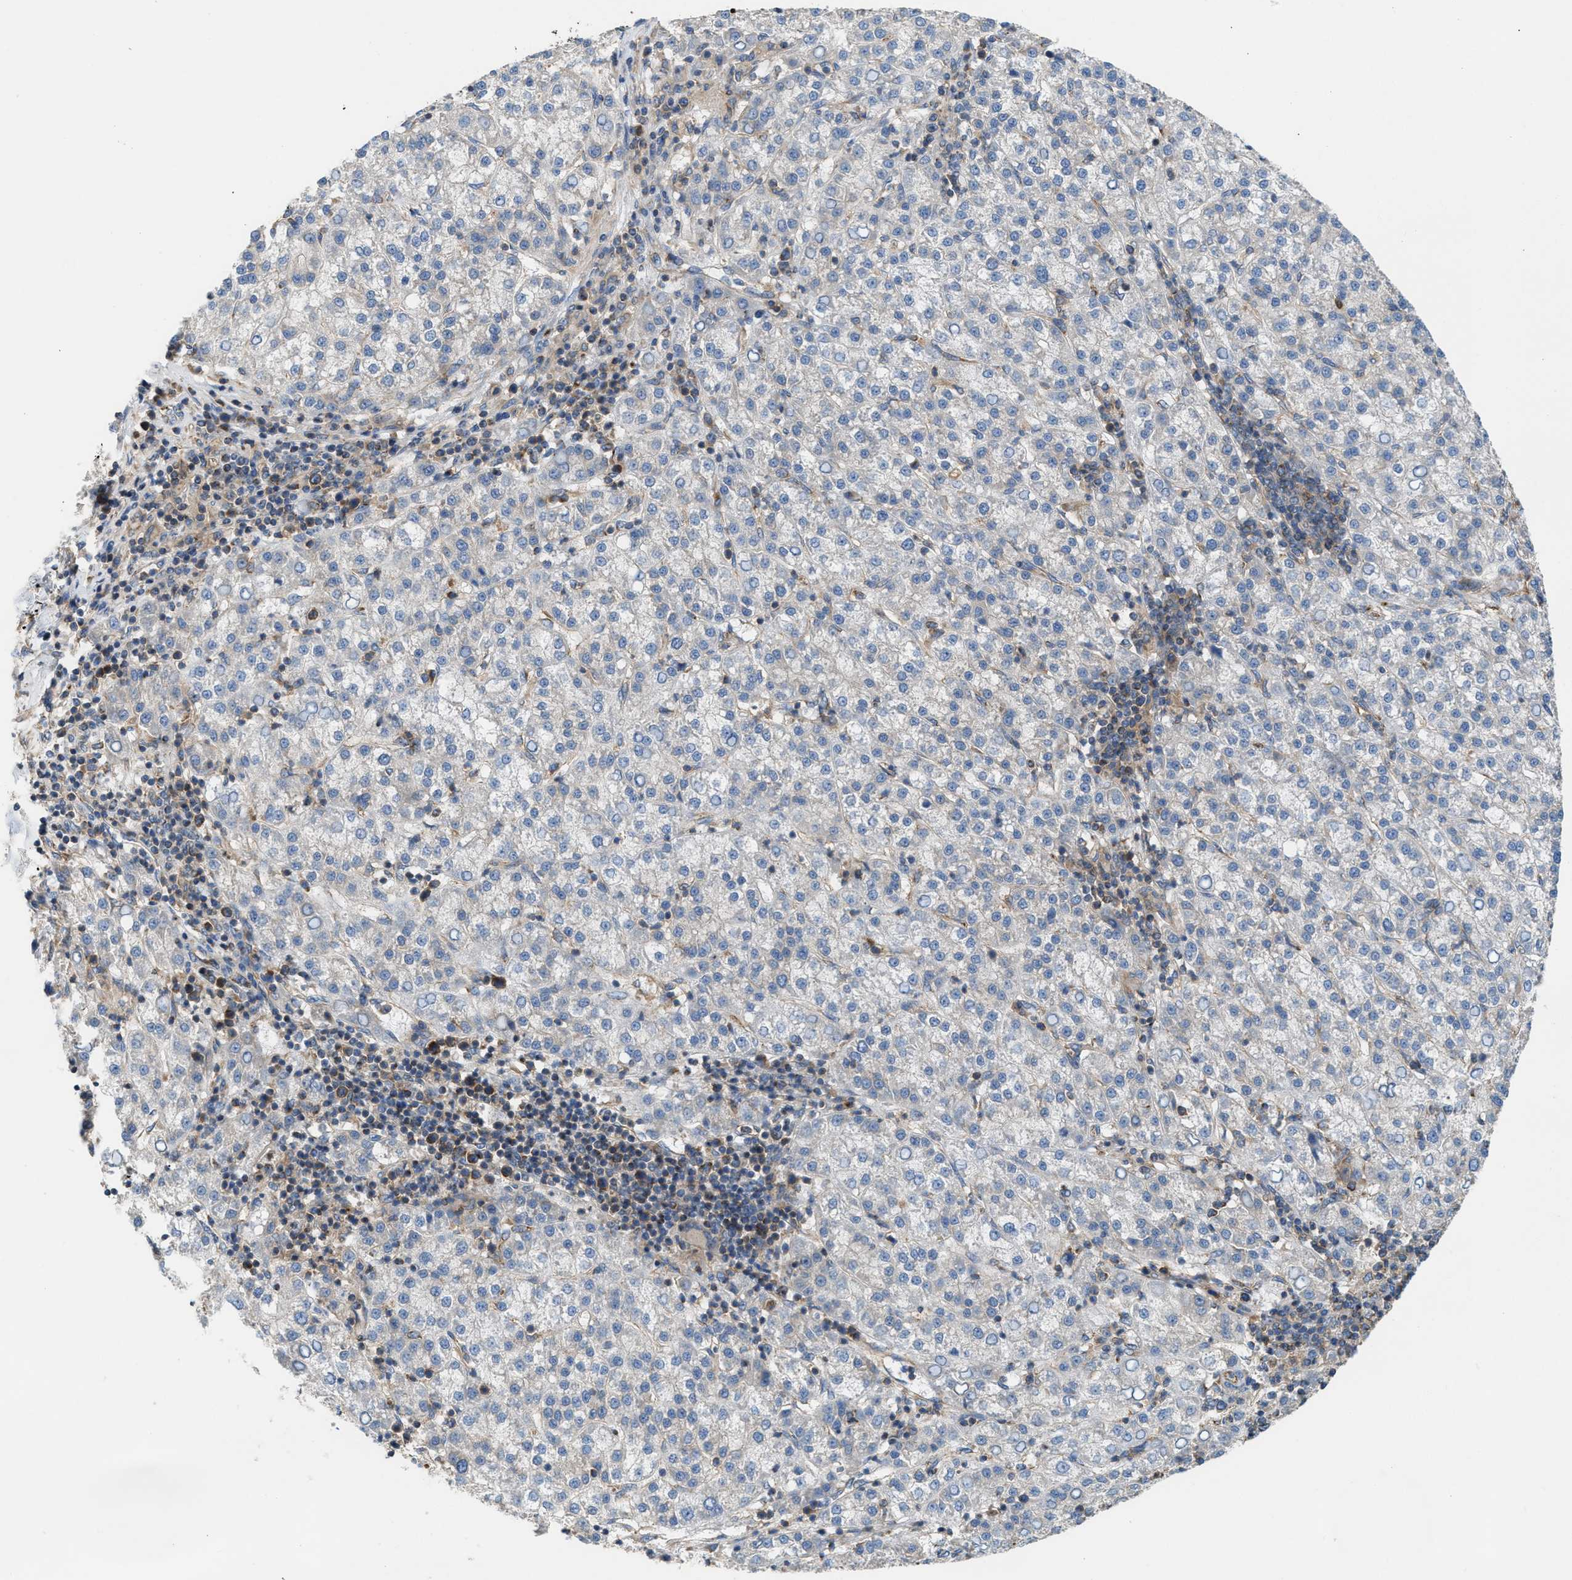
{"staining": {"intensity": "negative", "quantity": "none", "location": "none"}, "tissue": "liver cancer", "cell_type": "Tumor cells", "image_type": "cancer", "snomed": [{"axis": "morphology", "description": "Carcinoma, Hepatocellular, NOS"}, {"axis": "topography", "description": "Liver"}], "caption": "Immunohistochemical staining of human hepatocellular carcinoma (liver) exhibits no significant staining in tumor cells.", "gene": "TBC1D15", "patient": {"sex": "female", "age": 58}}